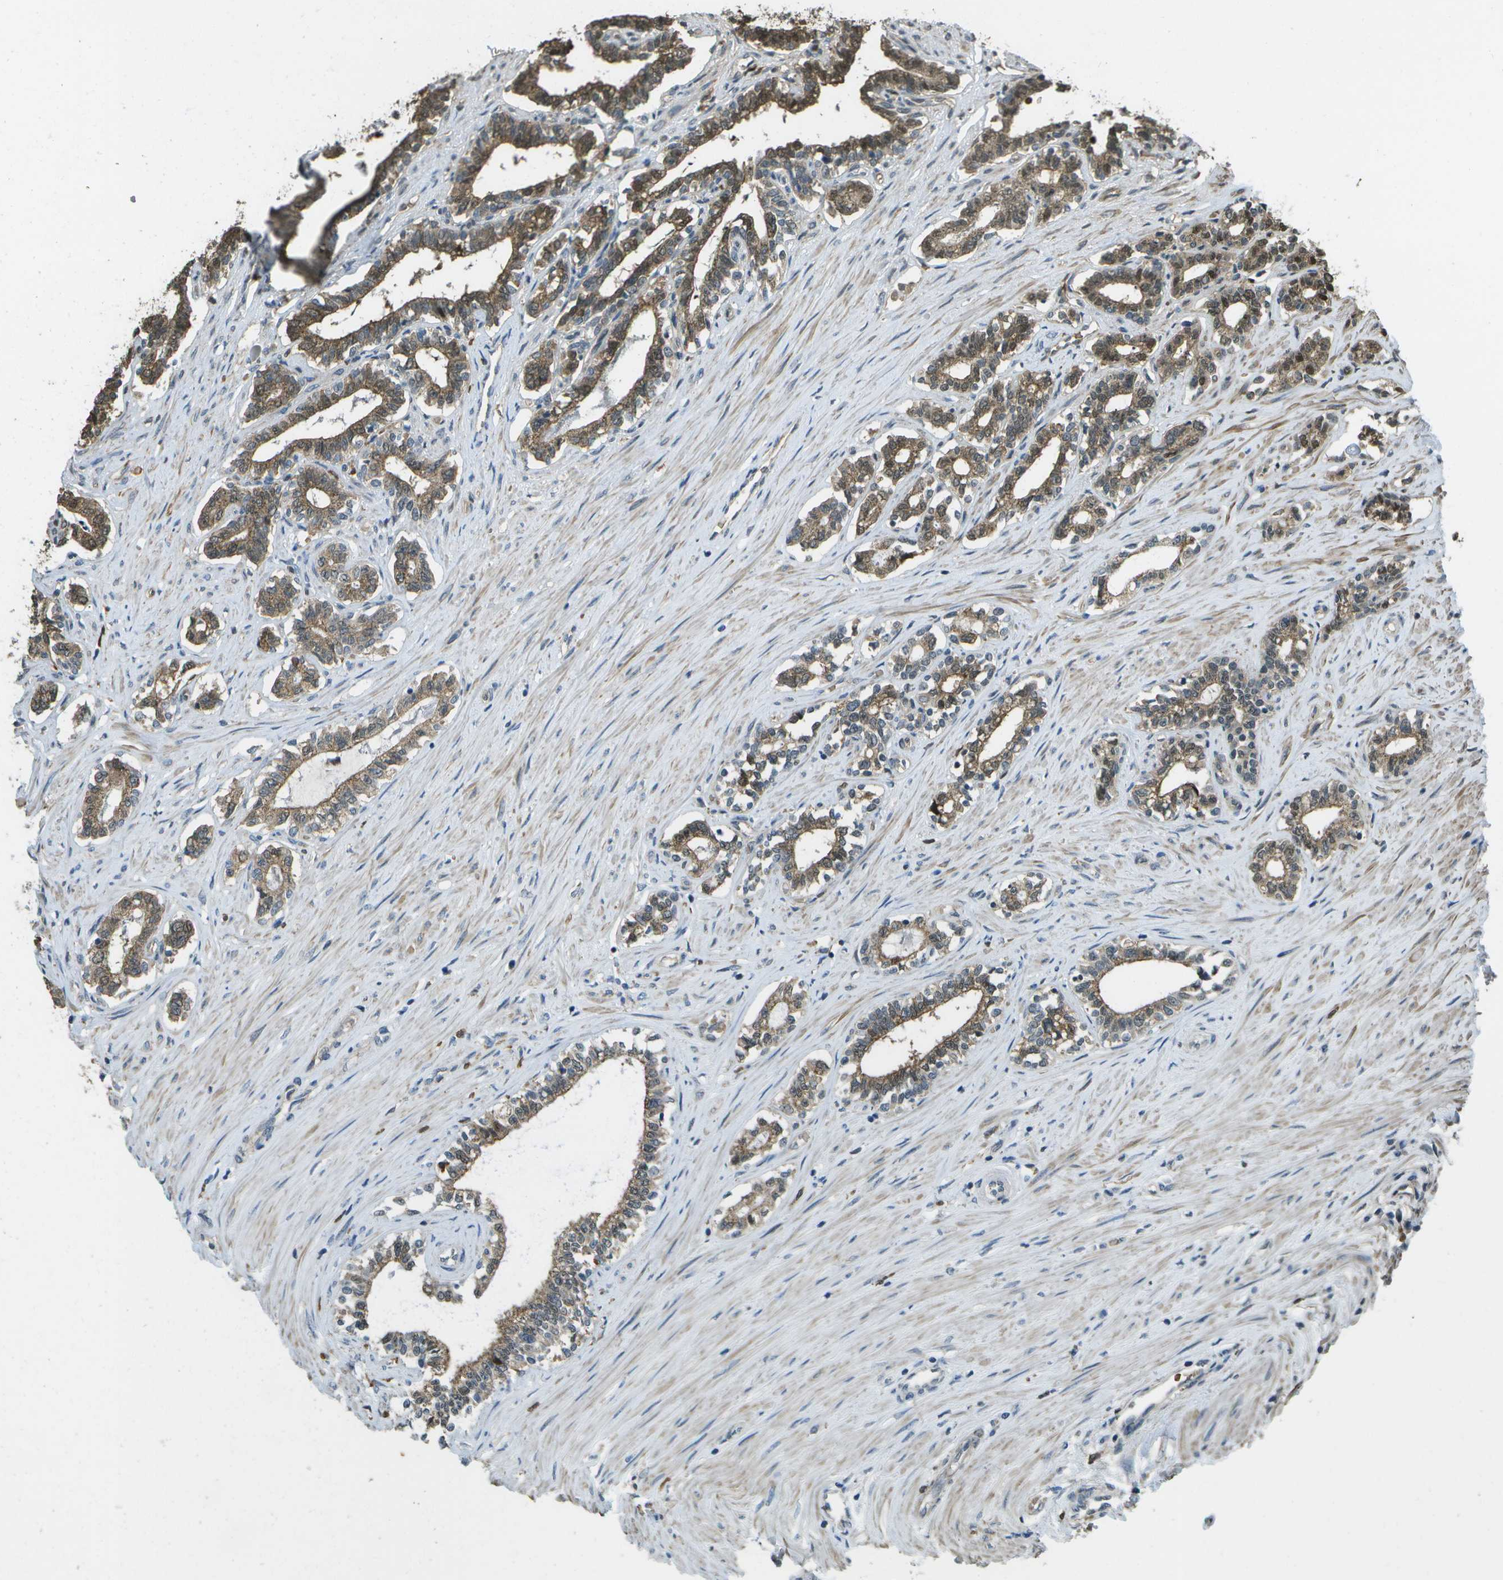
{"staining": {"intensity": "weak", "quantity": ">75%", "location": "cytoplasmic/membranous"}, "tissue": "seminal vesicle", "cell_type": "Glandular cells", "image_type": "normal", "snomed": [{"axis": "morphology", "description": "Normal tissue, NOS"}, {"axis": "morphology", "description": "Adenocarcinoma, High grade"}, {"axis": "topography", "description": "Prostate"}, {"axis": "topography", "description": "Seminal veicle"}], "caption": "Seminal vesicle stained with immunohistochemistry demonstrates weak cytoplasmic/membranous positivity in about >75% of glandular cells. The staining is performed using DAB (3,3'-diaminobenzidine) brown chromogen to label protein expression. The nuclei are counter-stained blue using hematoxylin.", "gene": "CACHD1", "patient": {"sex": "male", "age": 55}}